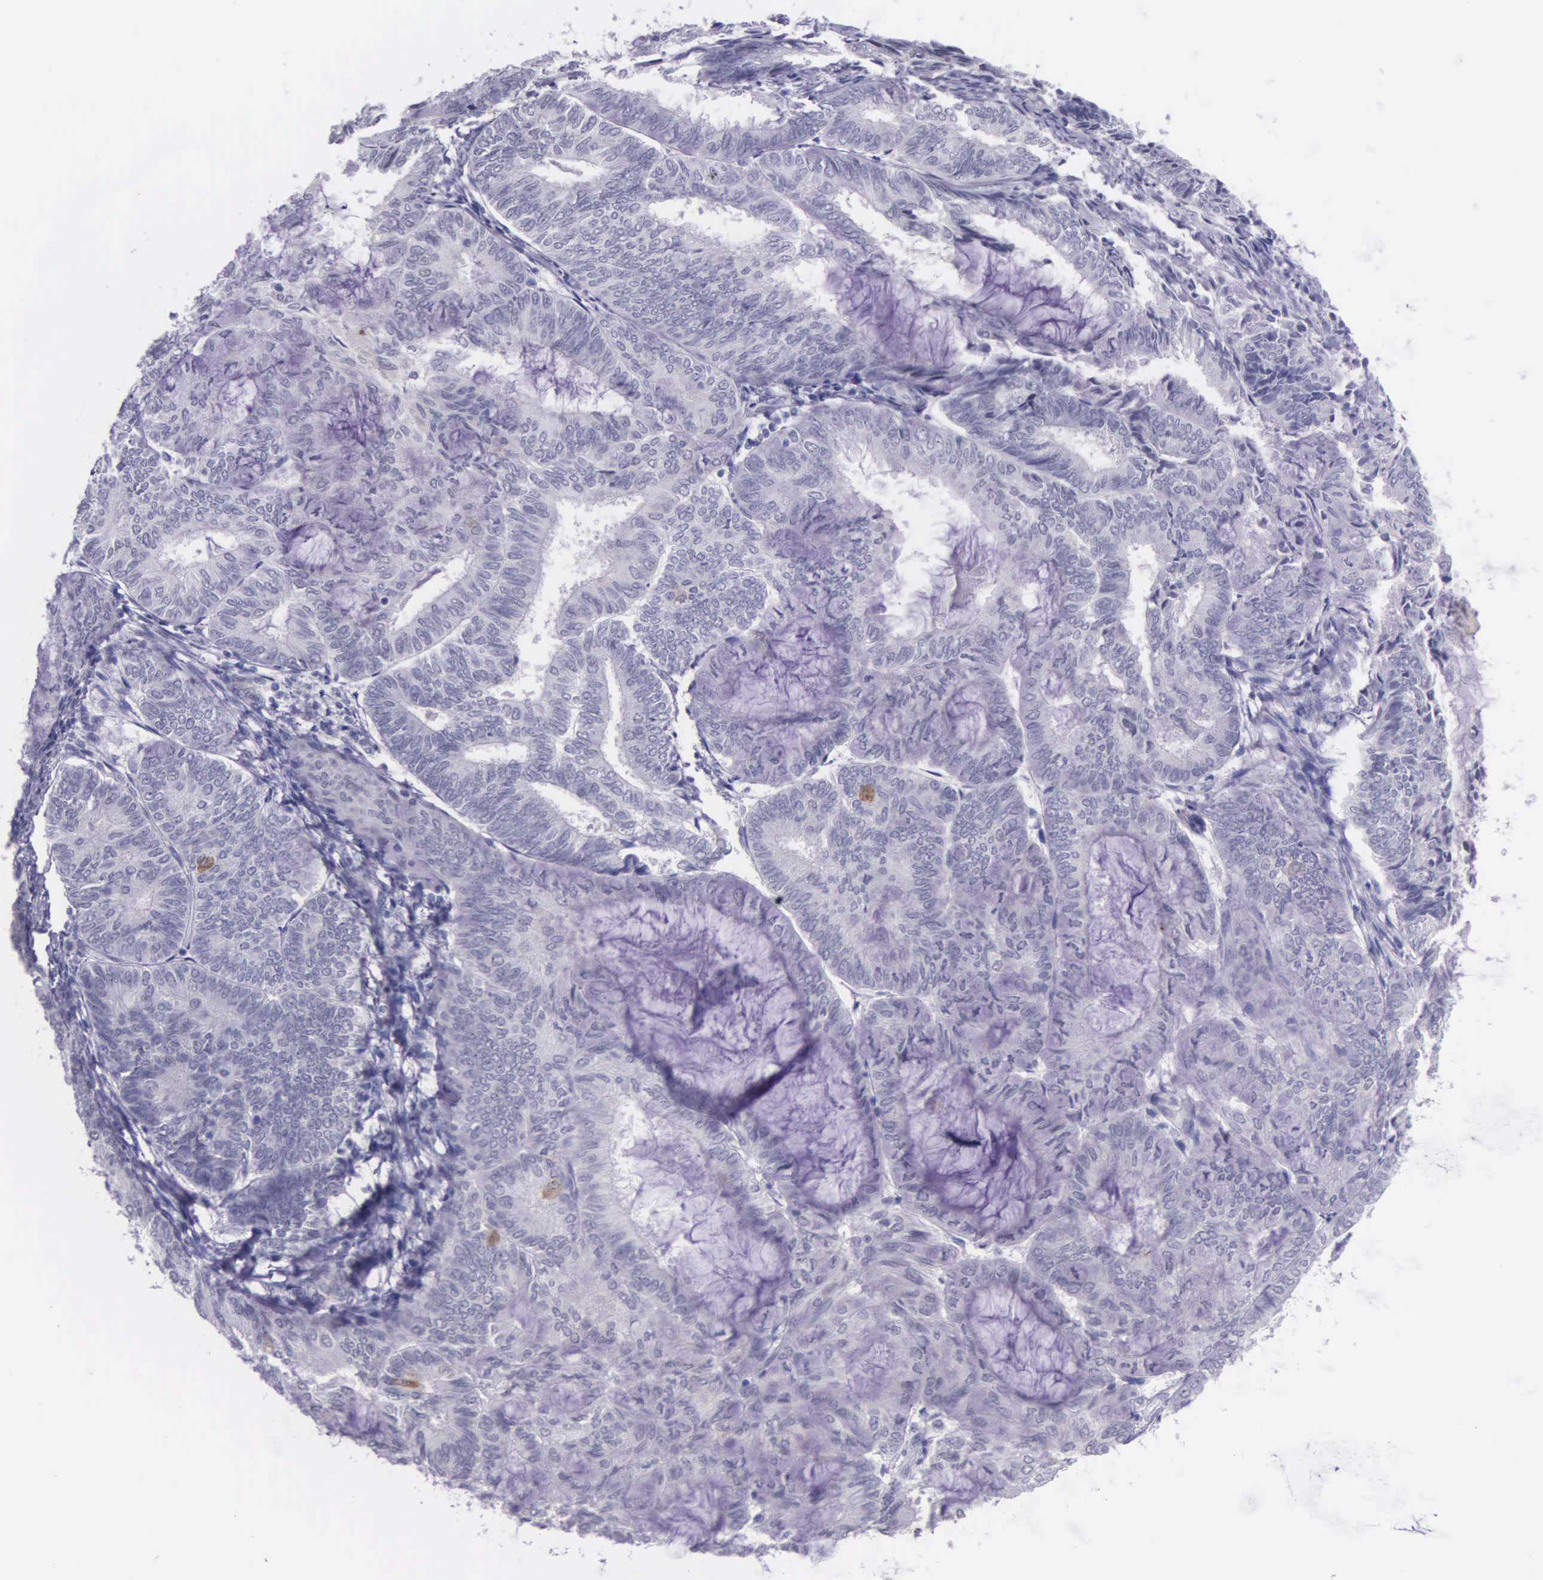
{"staining": {"intensity": "negative", "quantity": "none", "location": "none"}, "tissue": "endometrial cancer", "cell_type": "Tumor cells", "image_type": "cancer", "snomed": [{"axis": "morphology", "description": "Adenocarcinoma, NOS"}, {"axis": "topography", "description": "Endometrium"}], "caption": "High power microscopy micrograph of an immunohistochemistry micrograph of endometrial adenocarcinoma, revealing no significant staining in tumor cells. (Stains: DAB IHC with hematoxylin counter stain, Microscopy: brightfield microscopy at high magnification).", "gene": "AHNAK2", "patient": {"sex": "female", "age": 59}}